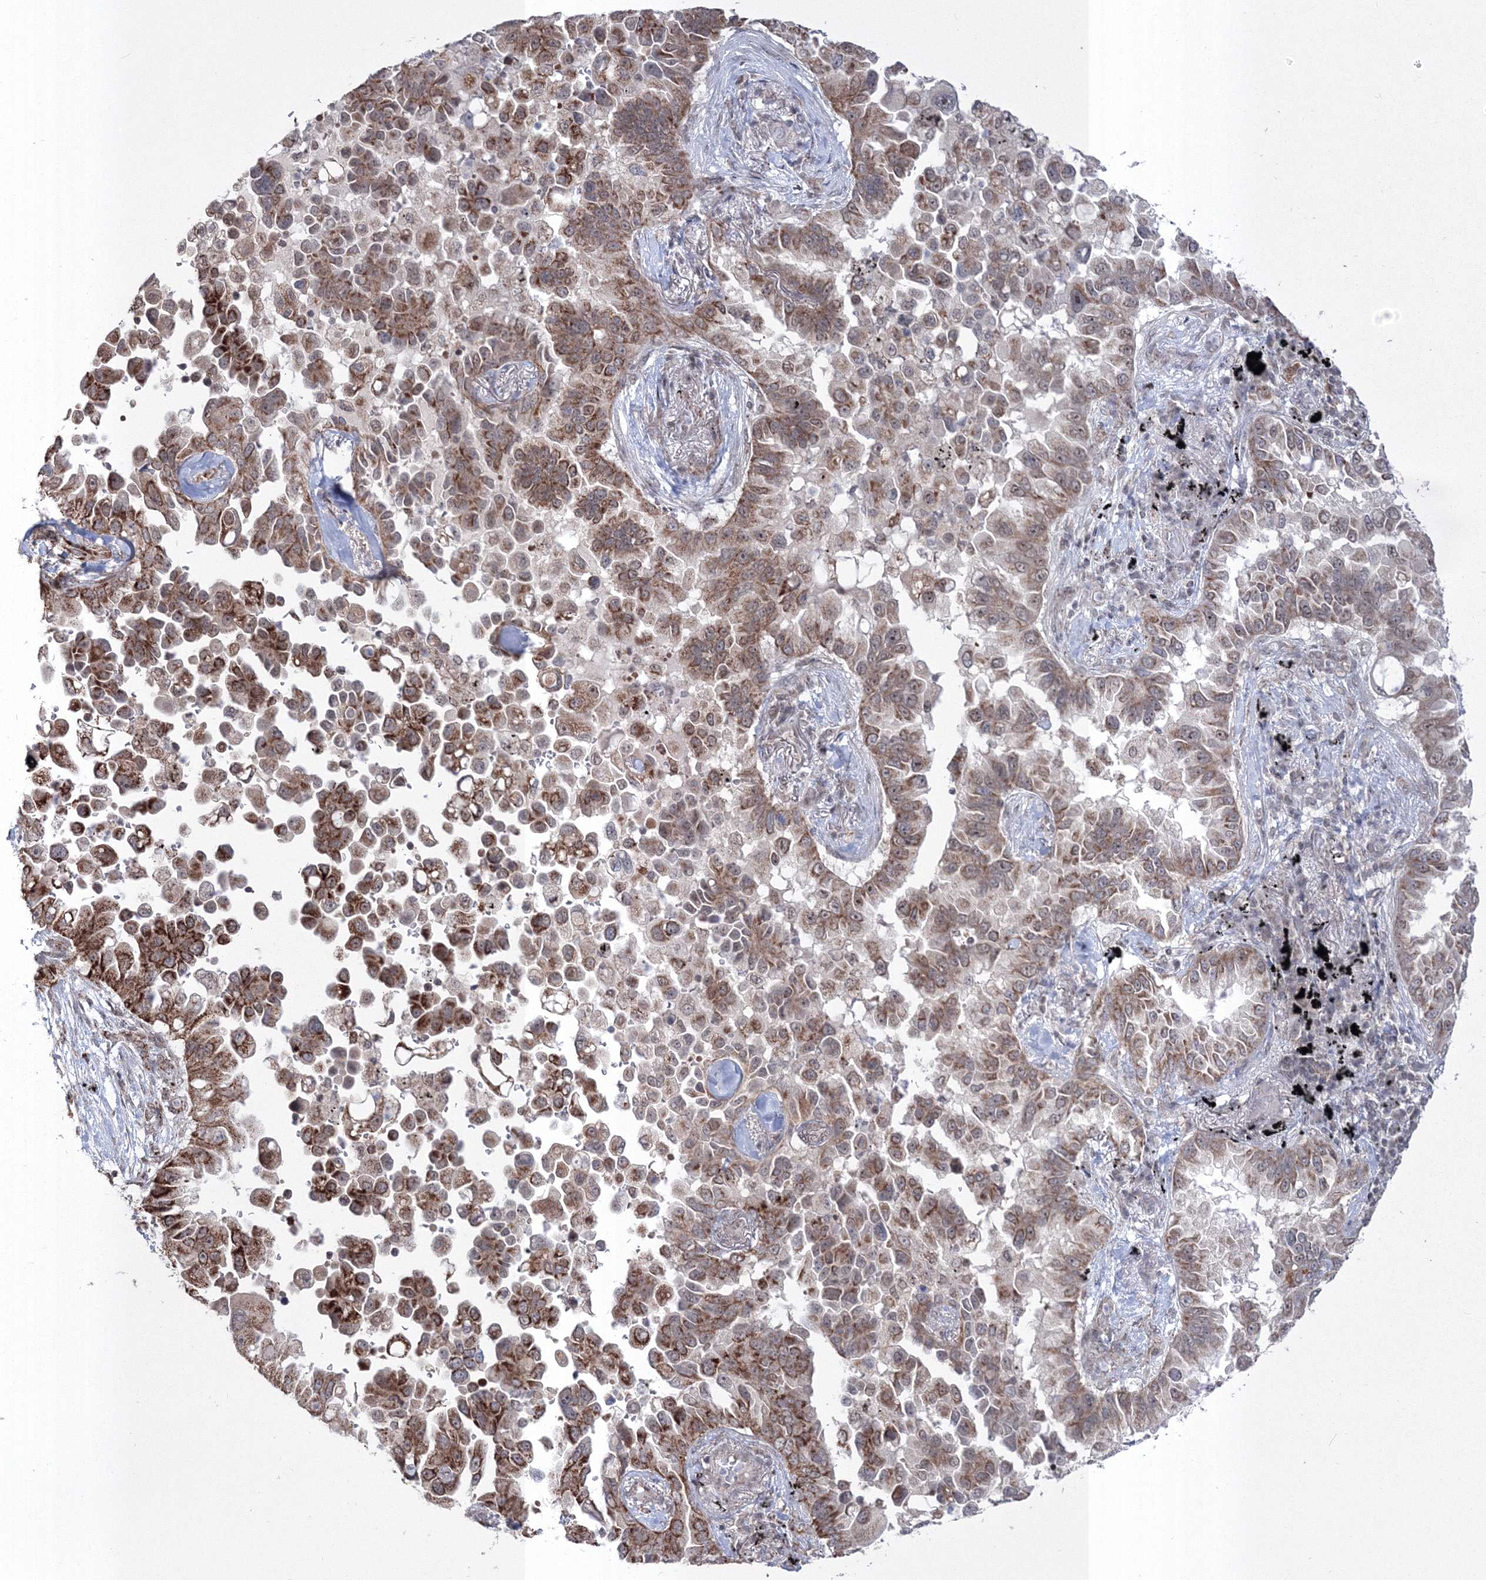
{"staining": {"intensity": "moderate", "quantity": ">75%", "location": "cytoplasmic/membranous,nuclear"}, "tissue": "lung cancer", "cell_type": "Tumor cells", "image_type": "cancer", "snomed": [{"axis": "morphology", "description": "Adenocarcinoma, NOS"}, {"axis": "topography", "description": "Lung"}], "caption": "Lung cancer (adenocarcinoma) was stained to show a protein in brown. There is medium levels of moderate cytoplasmic/membranous and nuclear positivity in about >75% of tumor cells. Nuclei are stained in blue.", "gene": "GRSF1", "patient": {"sex": "female", "age": 67}}